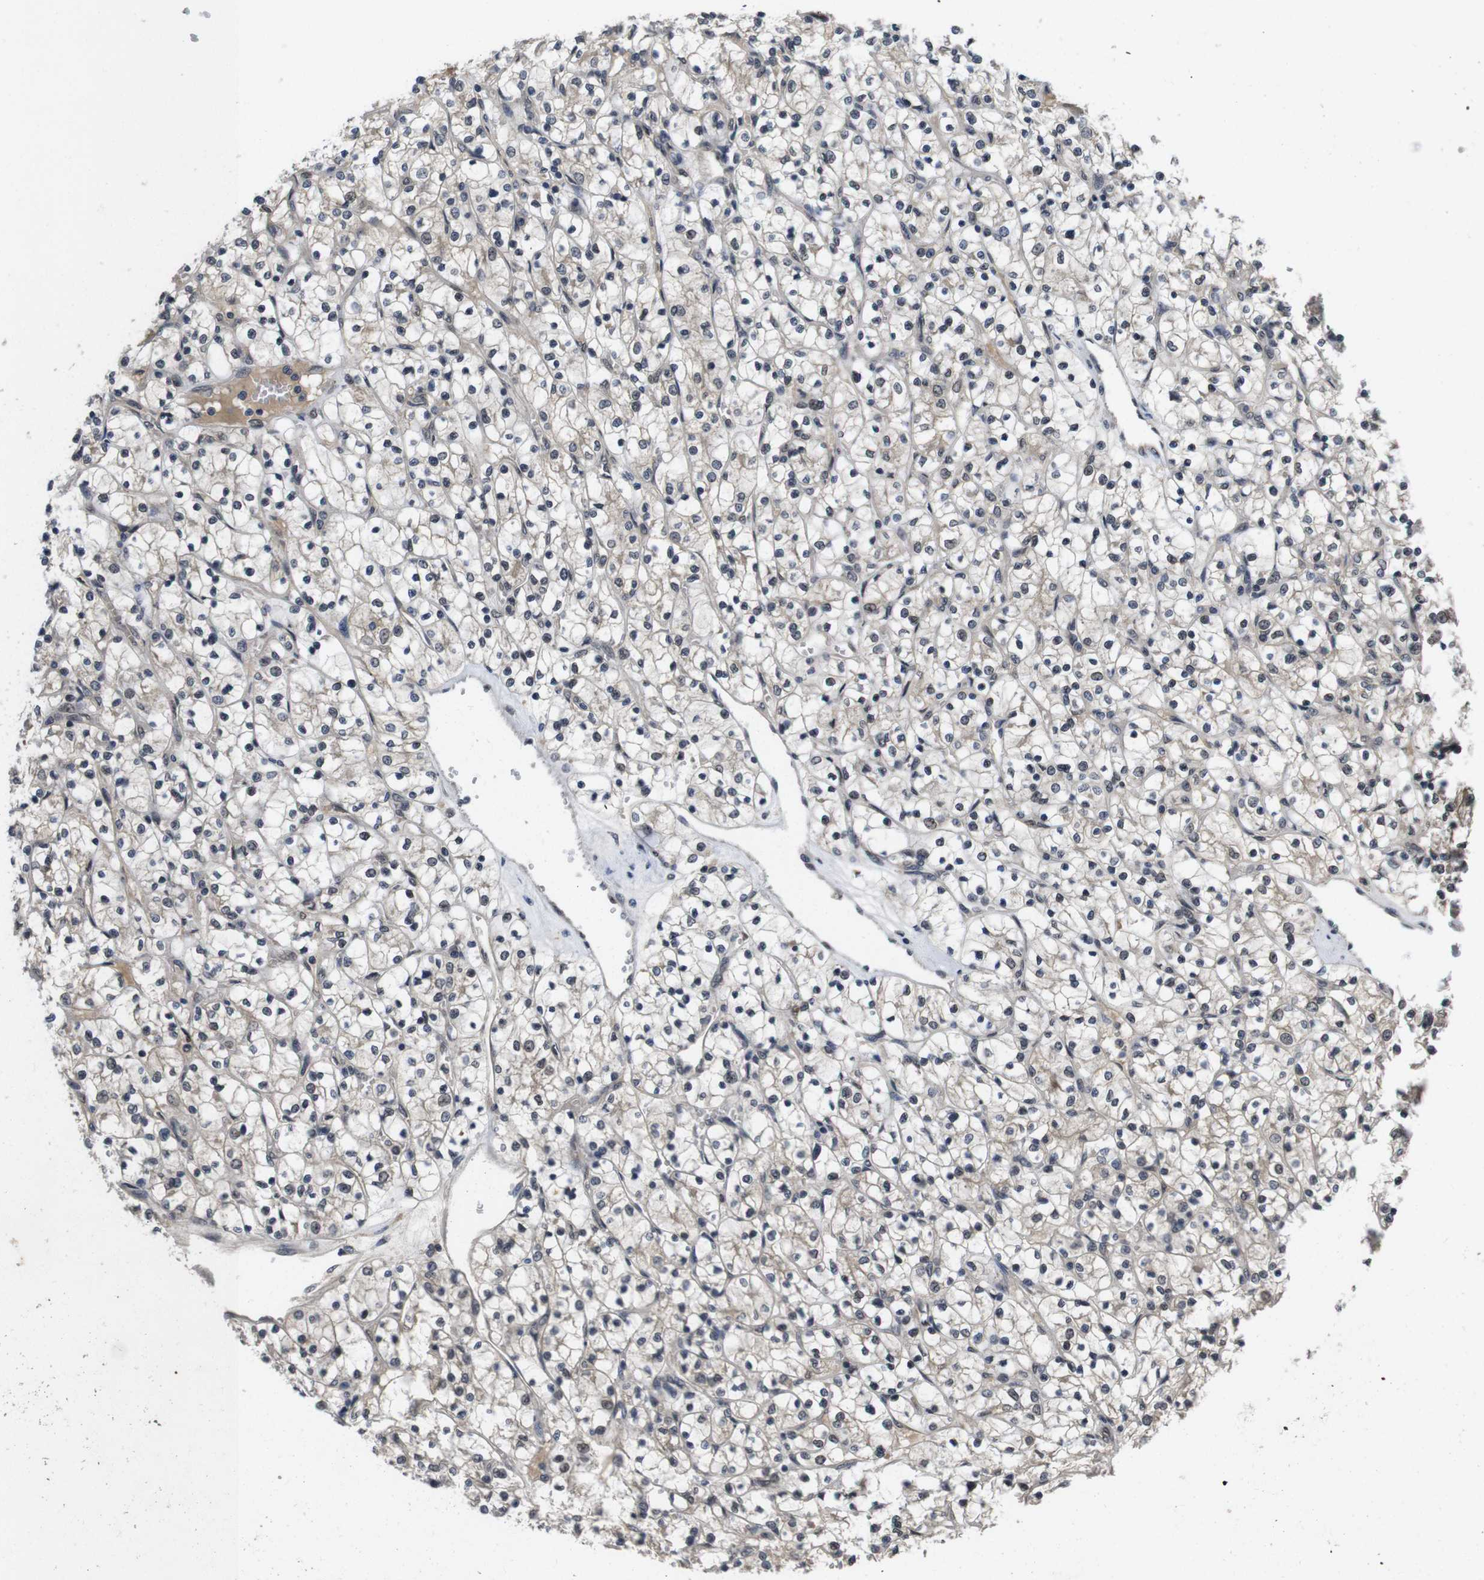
{"staining": {"intensity": "weak", "quantity": "<25%", "location": "cytoplasmic/membranous,nuclear"}, "tissue": "renal cancer", "cell_type": "Tumor cells", "image_type": "cancer", "snomed": [{"axis": "morphology", "description": "Adenocarcinoma, NOS"}, {"axis": "topography", "description": "Kidney"}], "caption": "This is an IHC photomicrograph of human renal cancer (adenocarcinoma). There is no positivity in tumor cells.", "gene": "ZBTB46", "patient": {"sex": "female", "age": 69}}